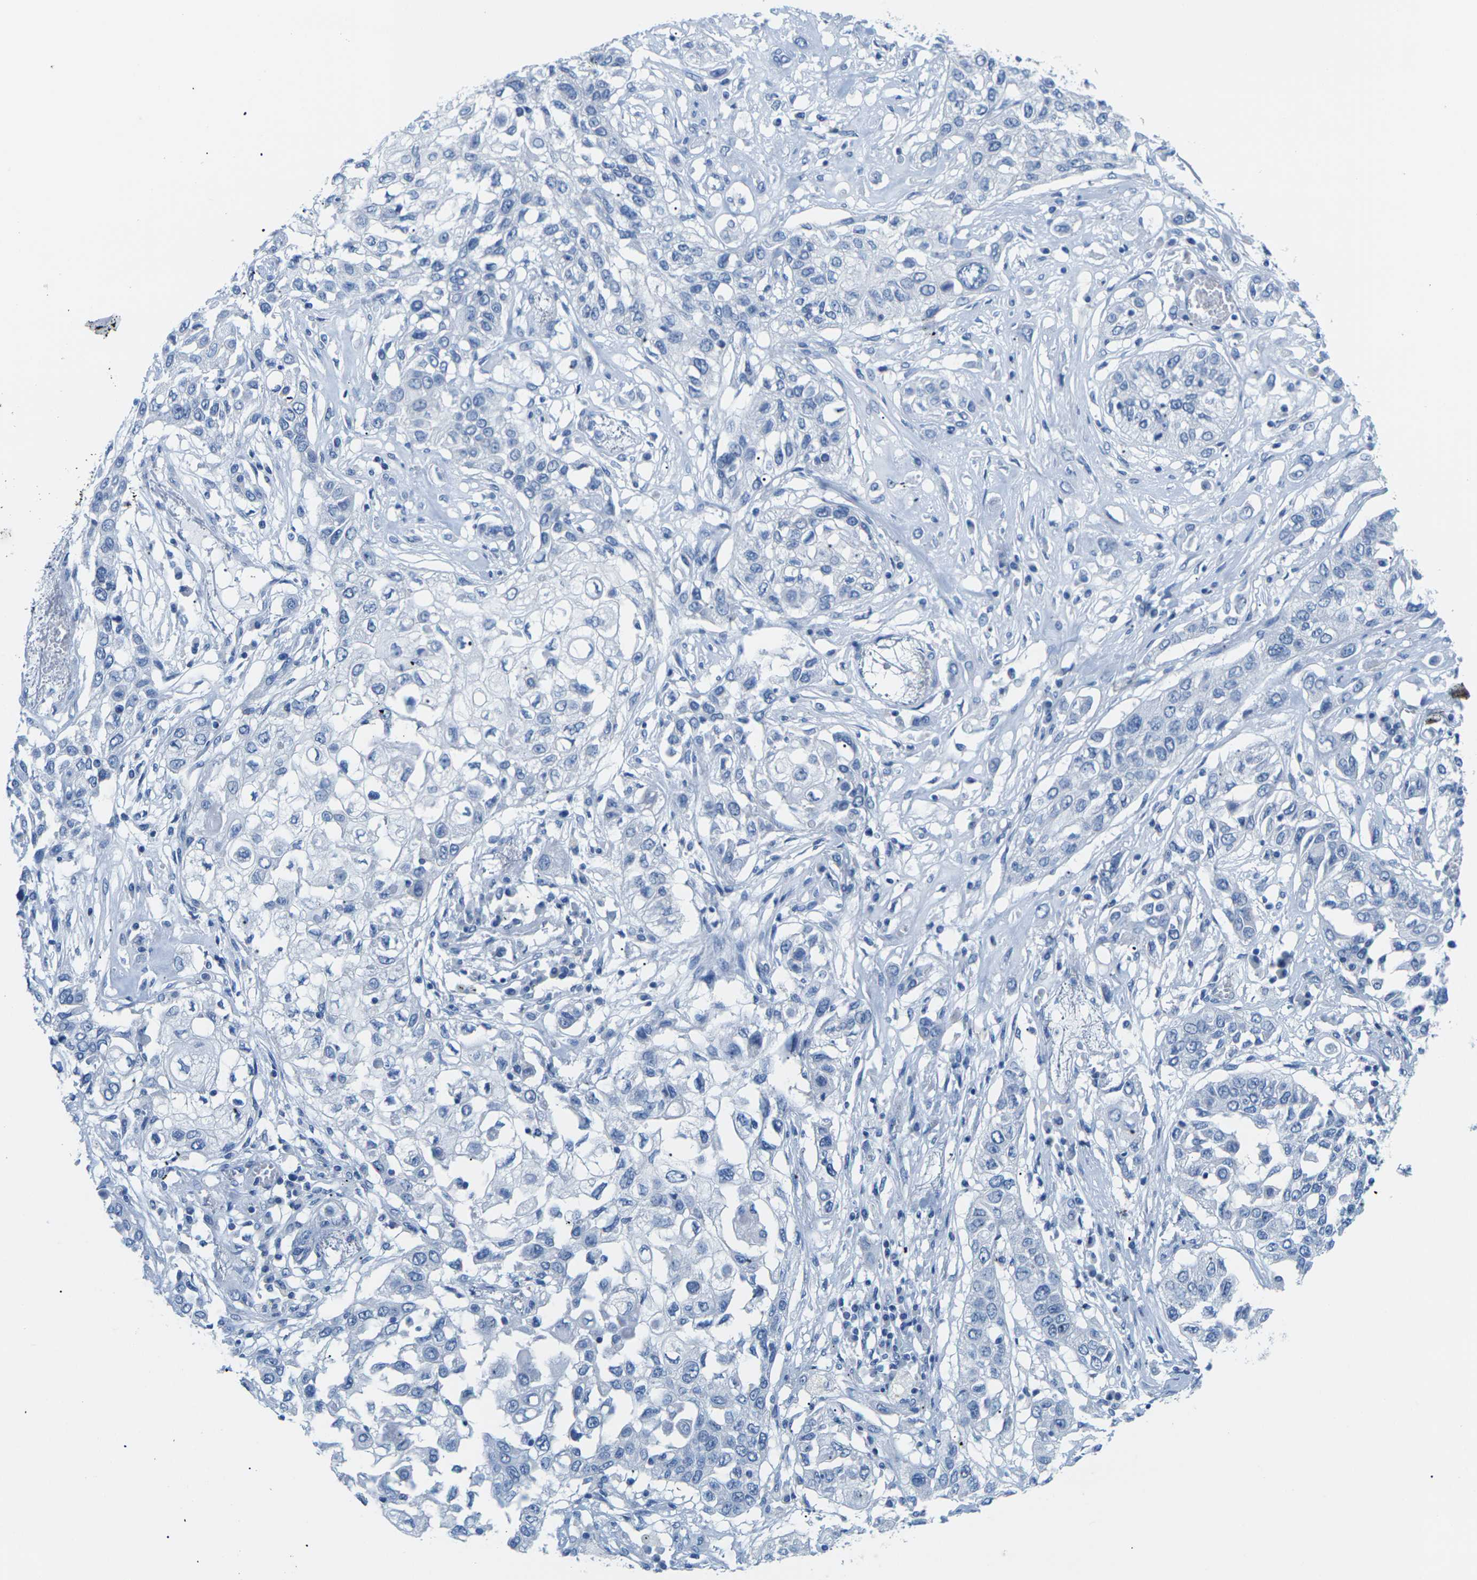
{"staining": {"intensity": "negative", "quantity": "none", "location": "none"}, "tissue": "lung cancer", "cell_type": "Tumor cells", "image_type": "cancer", "snomed": [{"axis": "morphology", "description": "Squamous cell carcinoma, NOS"}, {"axis": "topography", "description": "Lung"}], "caption": "Immunohistochemistry (IHC) micrograph of human lung squamous cell carcinoma stained for a protein (brown), which exhibits no positivity in tumor cells.", "gene": "SLC12A1", "patient": {"sex": "male", "age": 71}}